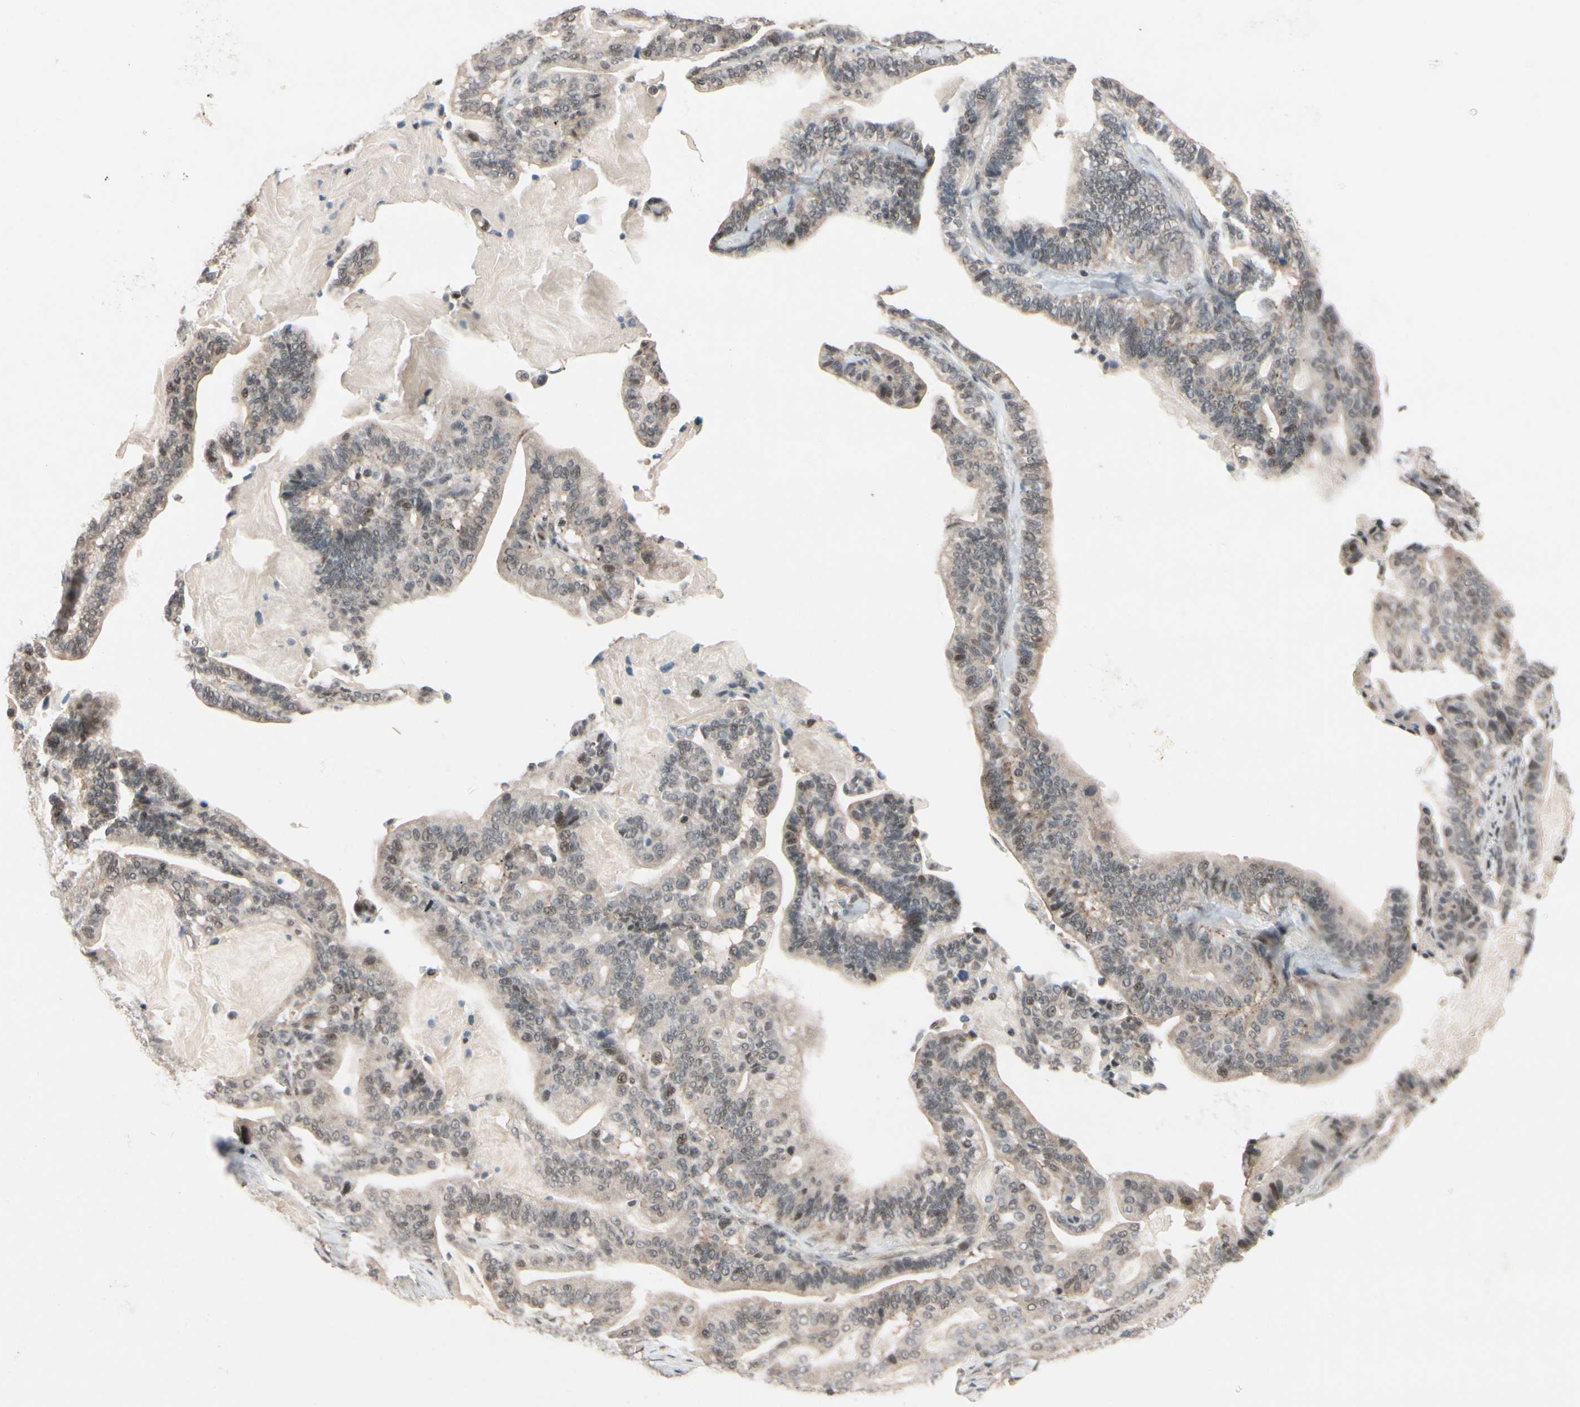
{"staining": {"intensity": "weak", "quantity": "25%-75%", "location": "cytoplasmic/membranous,nuclear"}, "tissue": "pancreatic cancer", "cell_type": "Tumor cells", "image_type": "cancer", "snomed": [{"axis": "morphology", "description": "Adenocarcinoma, NOS"}, {"axis": "topography", "description": "Pancreas"}], "caption": "High-magnification brightfield microscopy of adenocarcinoma (pancreatic) stained with DAB (3,3'-diaminobenzidine) (brown) and counterstained with hematoxylin (blue). tumor cells exhibit weak cytoplasmic/membranous and nuclear staining is appreciated in approximately25%-75% of cells.", "gene": "TAF4", "patient": {"sex": "male", "age": 63}}